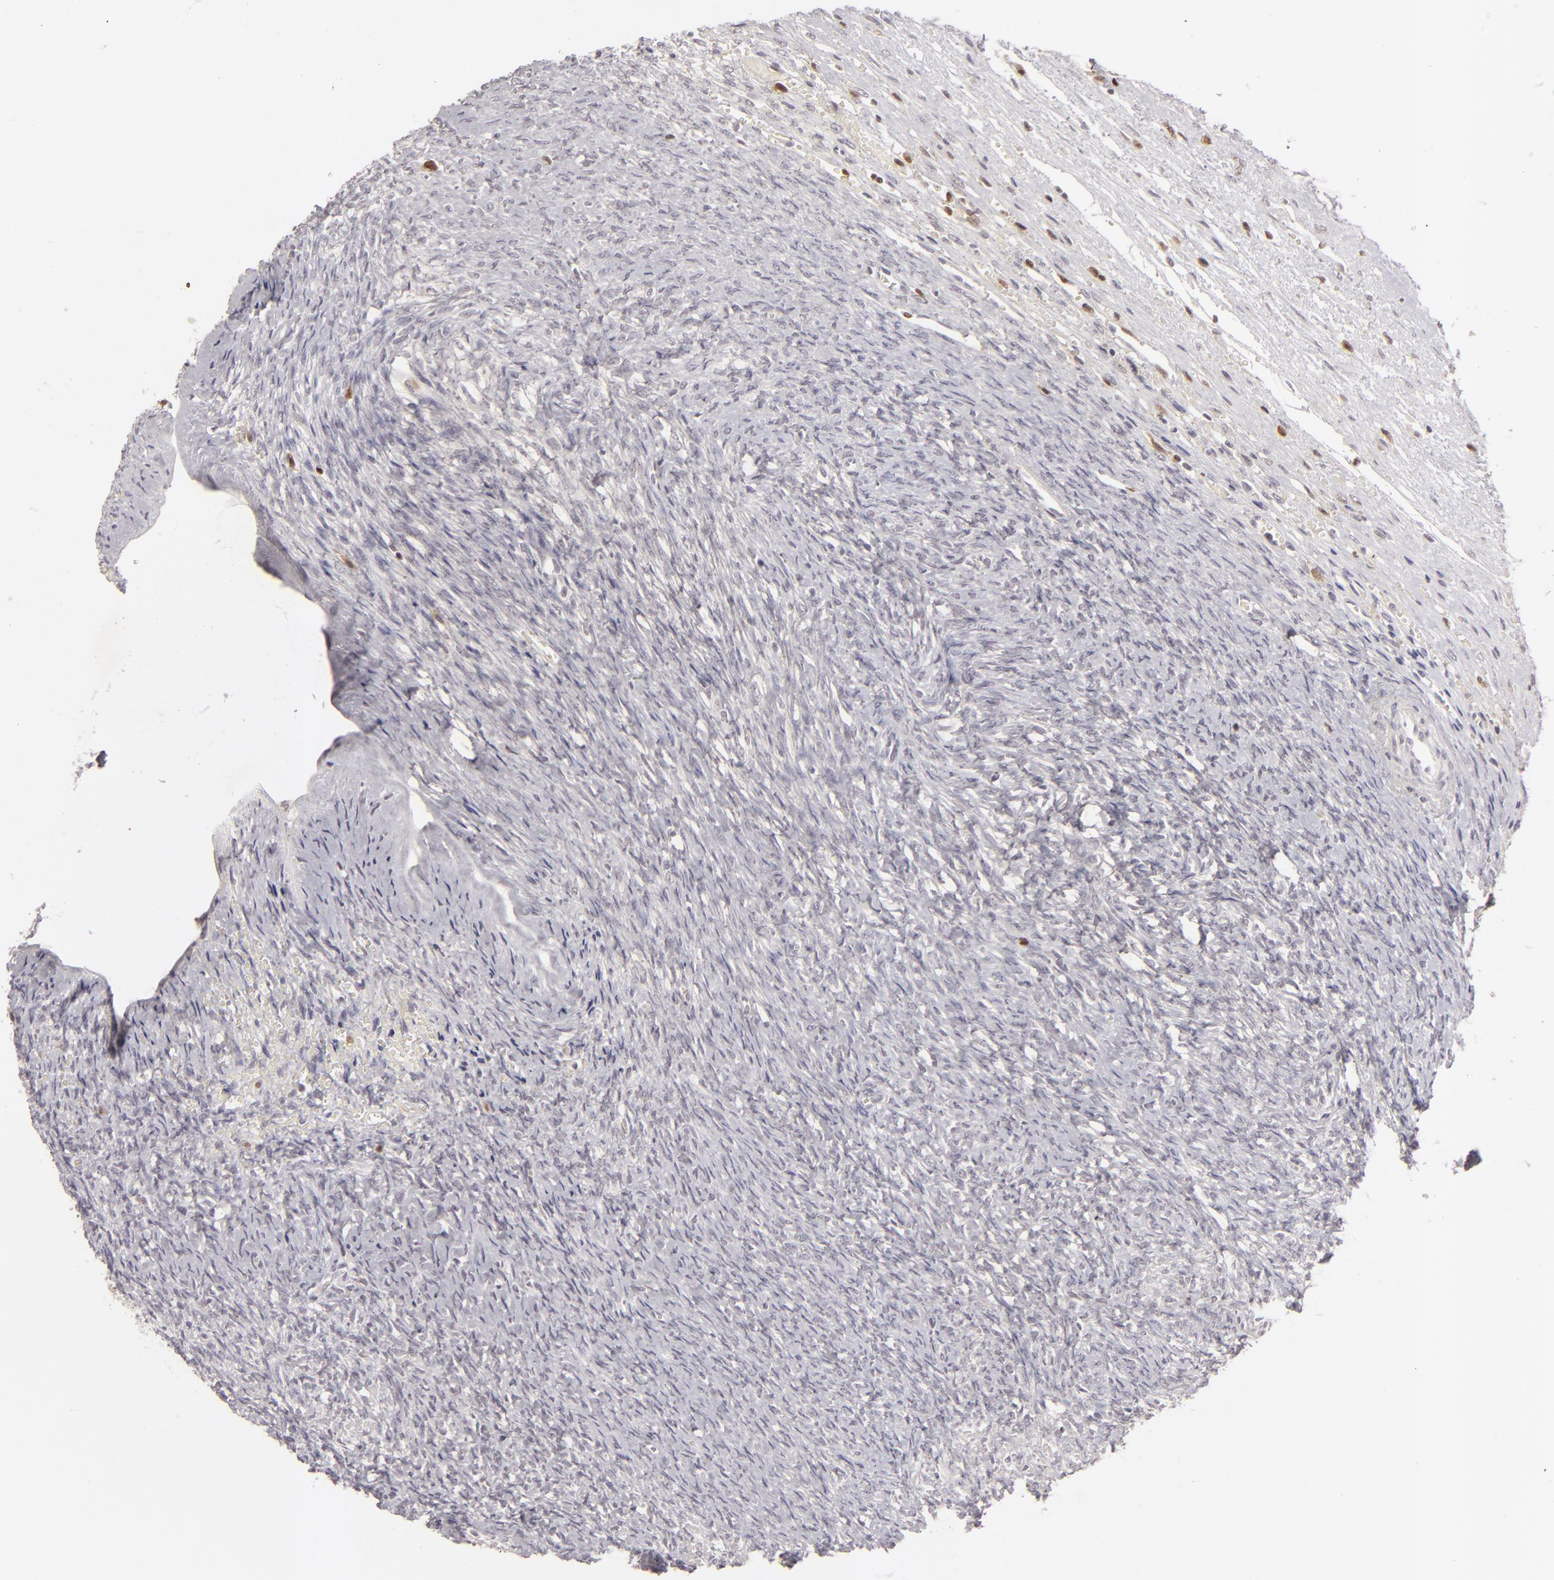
{"staining": {"intensity": "moderate", "quantity": ">75%", "location": "nuclear"}, "tissue": "ovary", "cell_type": "Follicle cells", "image_type": "normal", "snomed": [{"axis": "morphology", "description": "Normal tissue, NOS"}, {"axis": "topography", "description": "Ovary"}], "caption": "Ovary stained with immunohistochemistry demonstrates moderate nuclear expression in about >75% of follicle cells.", "gene": "FEN1", "patient": {"sex": "female", "age": 56}}